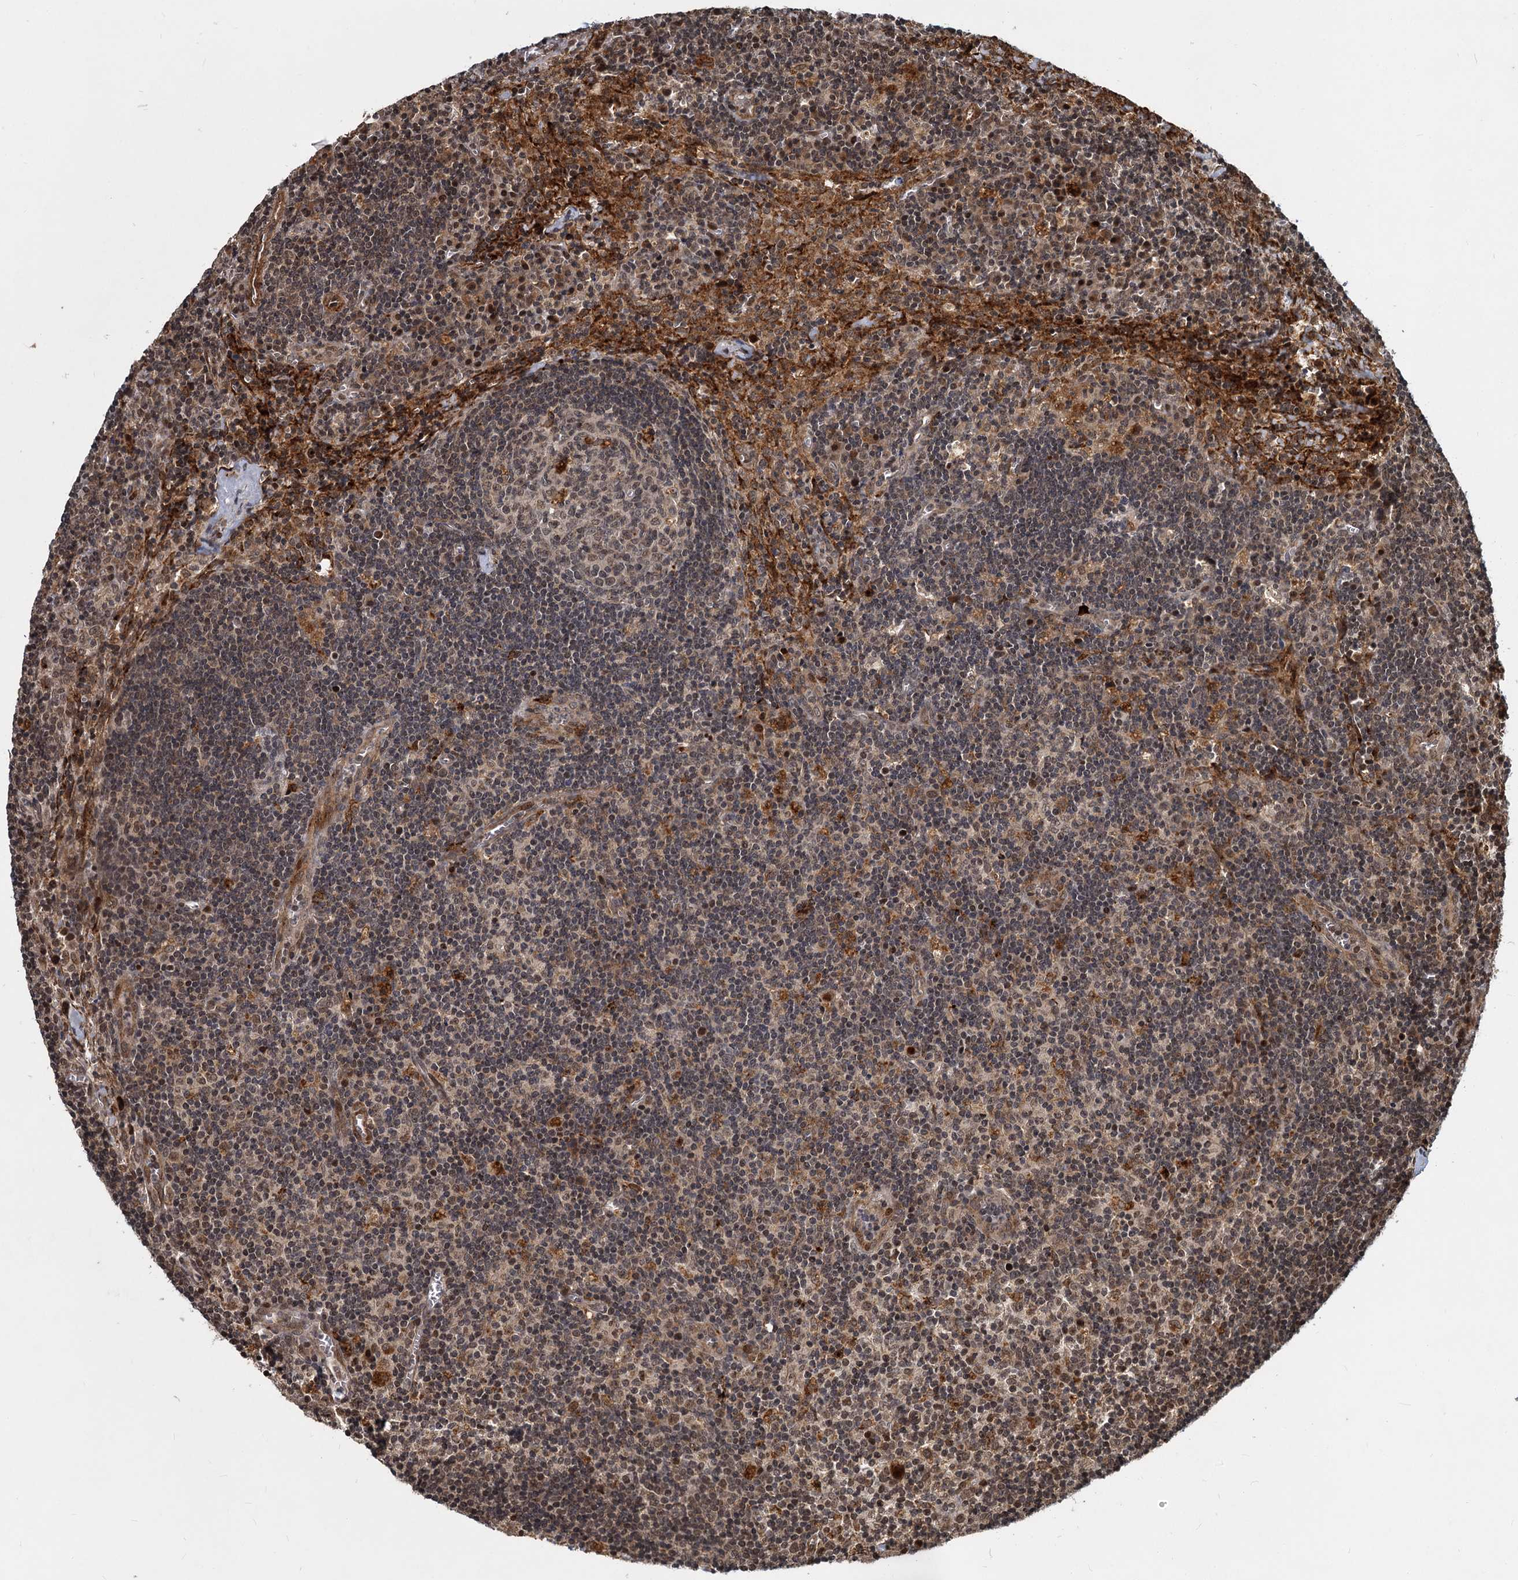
{"staining": {"intensity": "weak", "quantity": "<25%", "location": "nuclear"}, "tissue": "lymph node", "cell_type": "Germinal center cells", "image_type": "normal", "snomed": [{"axis": "morphology", "description": "Normal tissue, NOS"}, {"axis": "topography", "description": "Lymph node"}], "caption": "The histopathology image reveals no staining of germinal center cells in normal lymph node.", "gene": "TRIM23", "patient": {"sex": "male", "age": 58}}